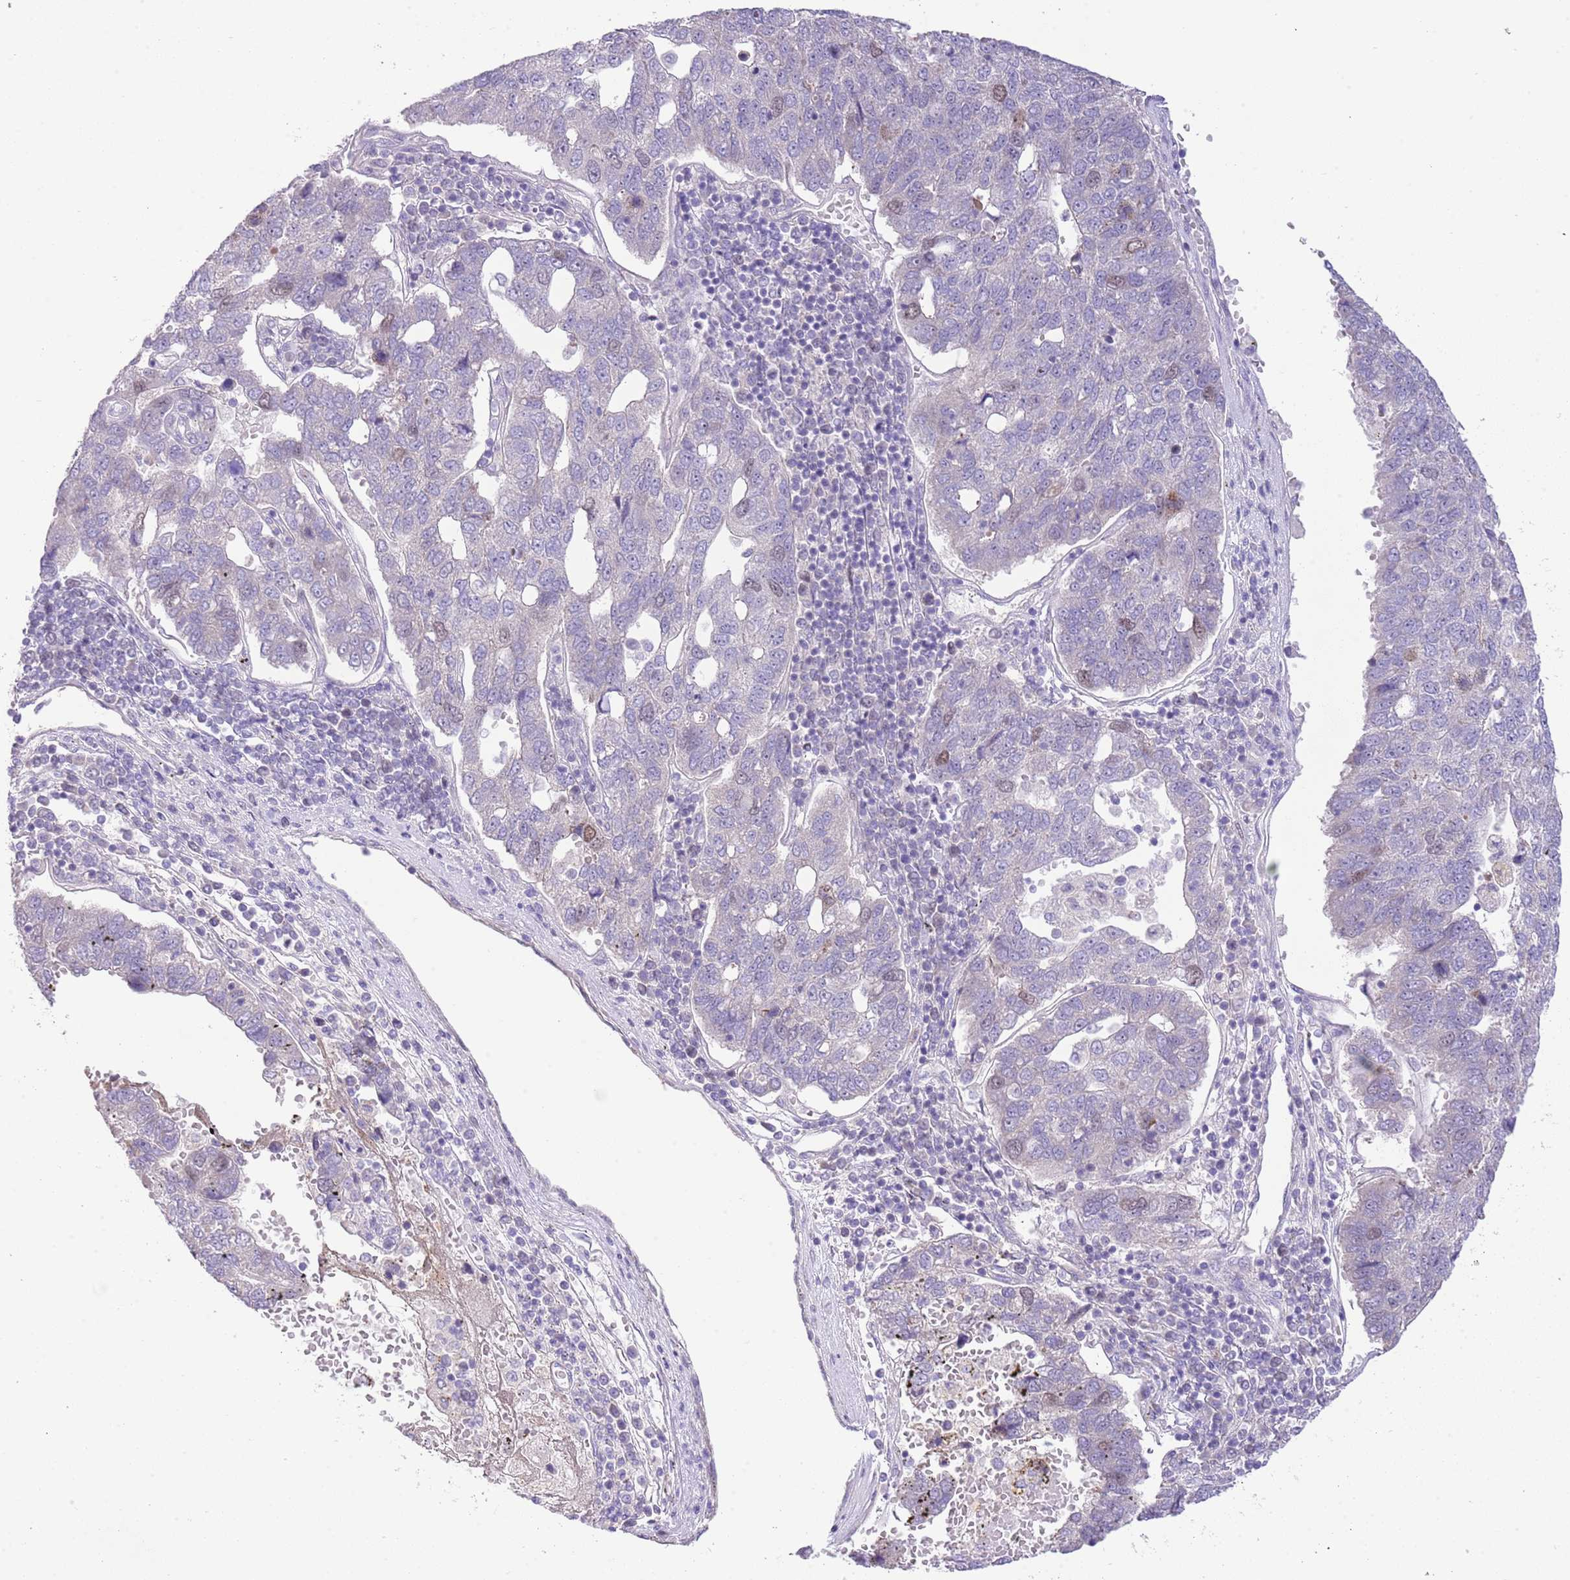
{"staining": {"intensity": "weak", "quantity": "<25%", "location": "nuclear"}, "tissue": "pancreatic cancer", "cell_type": "Tumor cells", "image_type": "cancer", "snomed": [{"axis": "morphology", "description": "Adenocarcinoma, NOS"}, {"axis": "topography", "description": "Pancreas"}], "caption": "Image shows no significant protein staining in tumor cells of pancreatic adenocarcinoma.", "gene": "FBRSL1", "patient": {"sex": "female", "age": 61}}